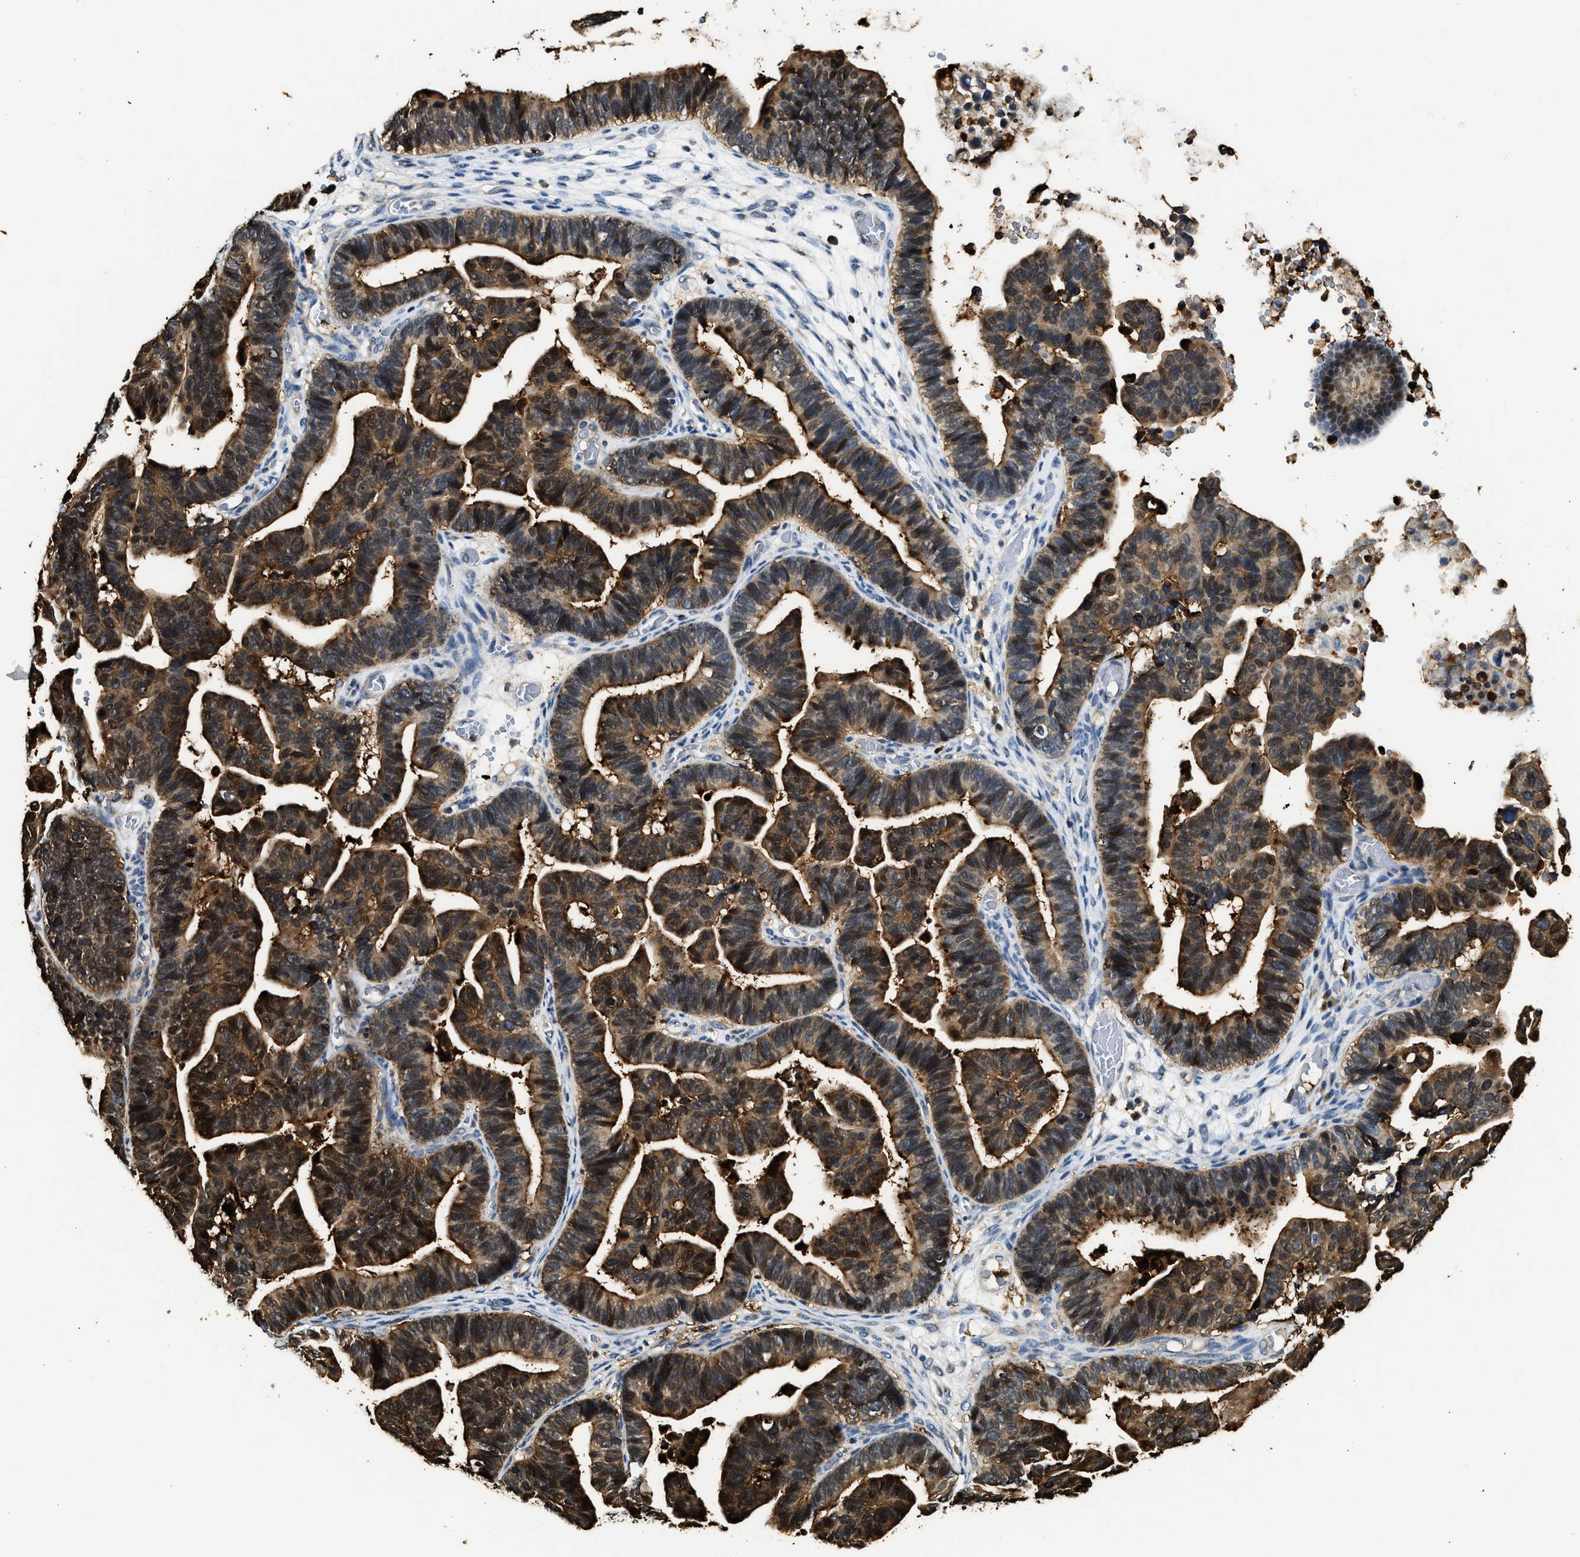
{"staining": {"intensity": "moderate", "quantity": ">75%", "location": "cytoplasmic/membranous,nuclear"}, "tissue": "ovarian cancer", "cell_type": "Tumor cells", "image_type": "cancer", "snomed": [{"axis": "morphology", "description": "Cystadenocarcinoma, serous, NOS"}, {"axis": "topography", "description": "Ovary"}], "caption": "Protein staining exhibits moderate cytoplasmic/membranous and nuclear expression in approximately >75% of tumor cells in ovarian cancer (serous cystadenocarcinoma).", "gene": "ANXA3", "patient": {"sex": "female", "age": 56}}